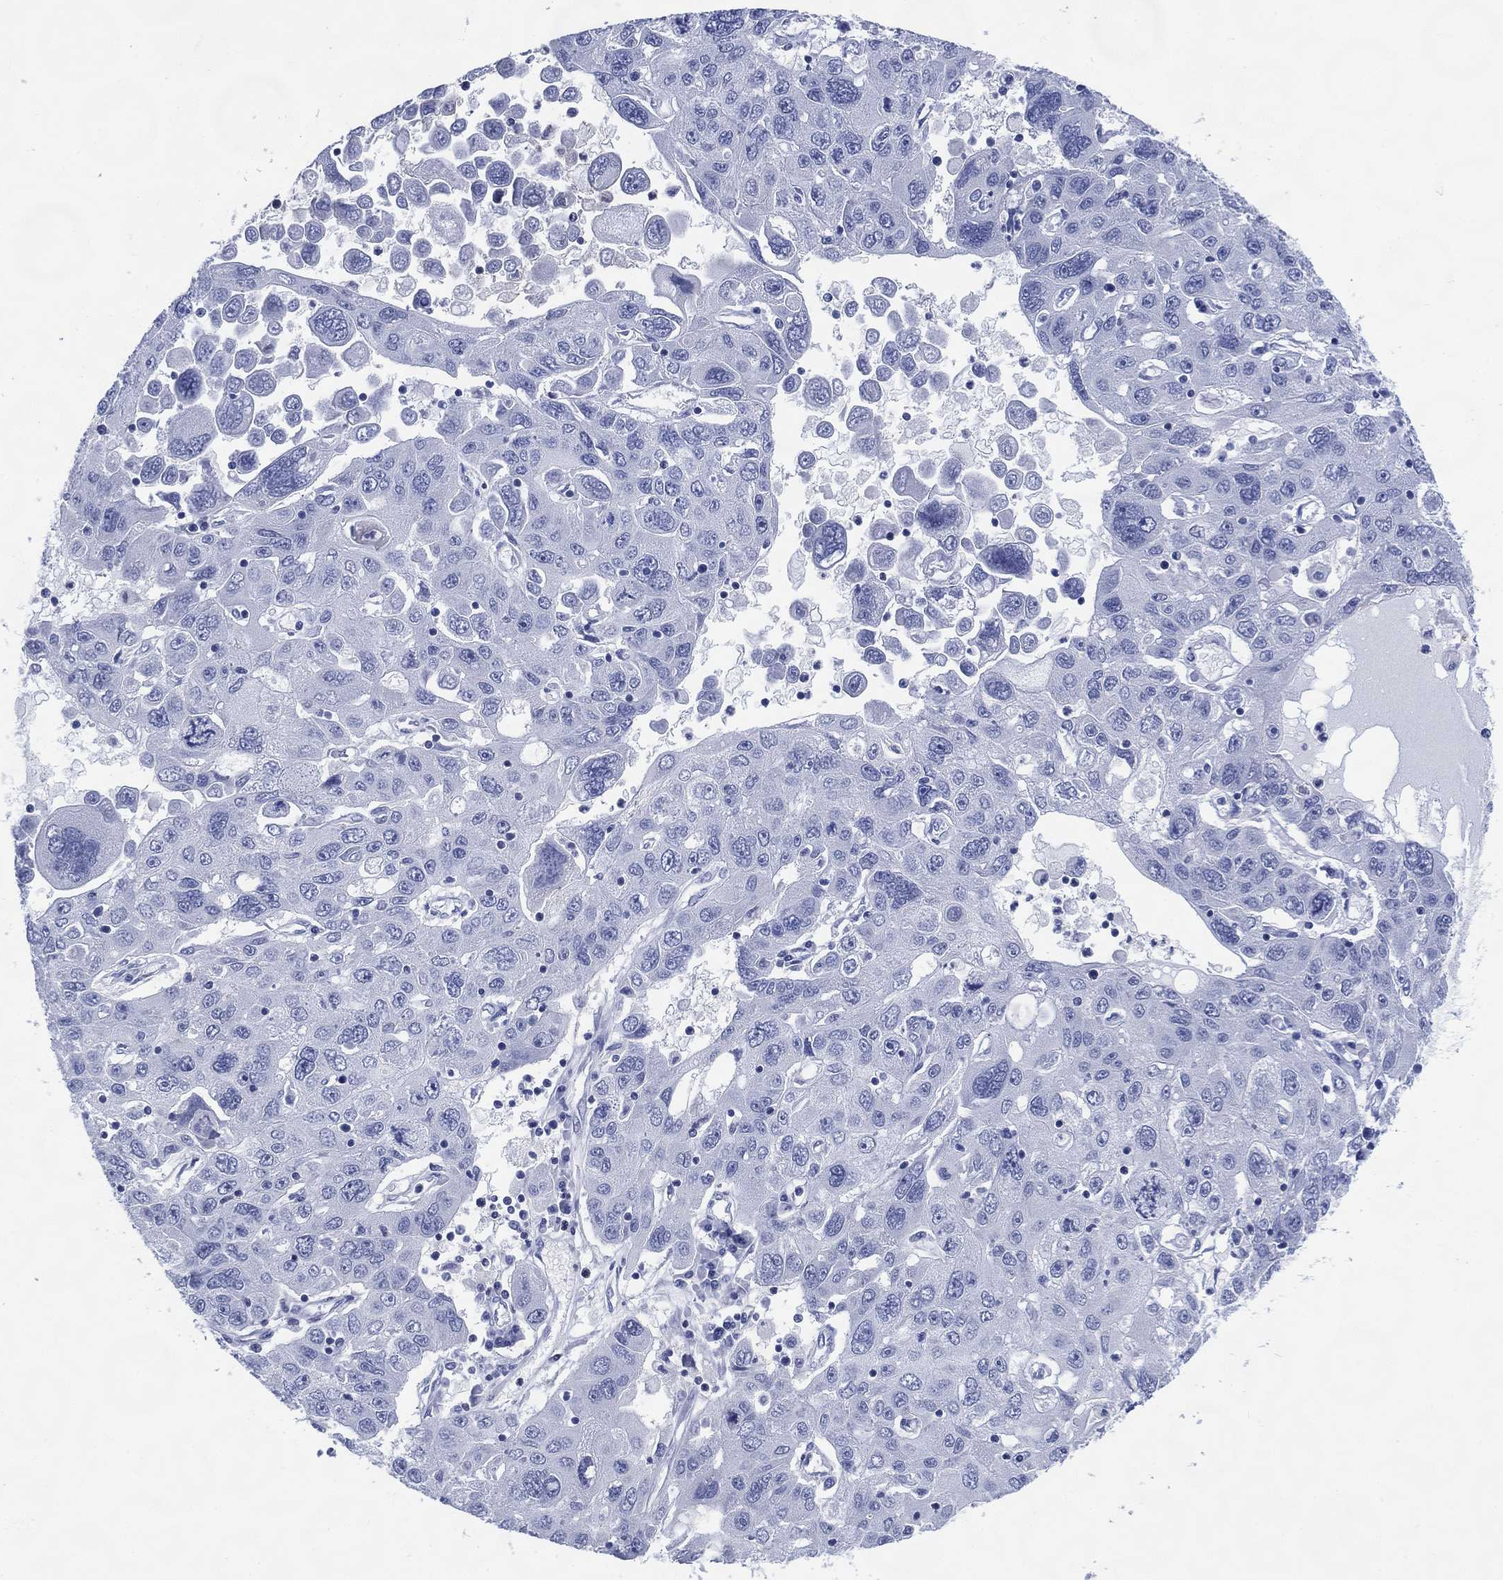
{"staining": {"intensity": "negative", "quantity": "none", "location": "none"}, "tissue": "stomach cancer", "cell_type": "Tumor cells", "image_type": "cancer", "snomed": [{"axis": "morphology", "description": "Adenocarcinoma, NOS"}, {"axis": "topography", "description": "Stomach"}], "caption": "DAB (3,3'-diaminobenzidine) immunohistochemical staining of adenocarcinoma (stomach) displays no significant staining in tumor cells.", "gene": "TMEM247", "patient": {"sex": "male", "age": 56}}